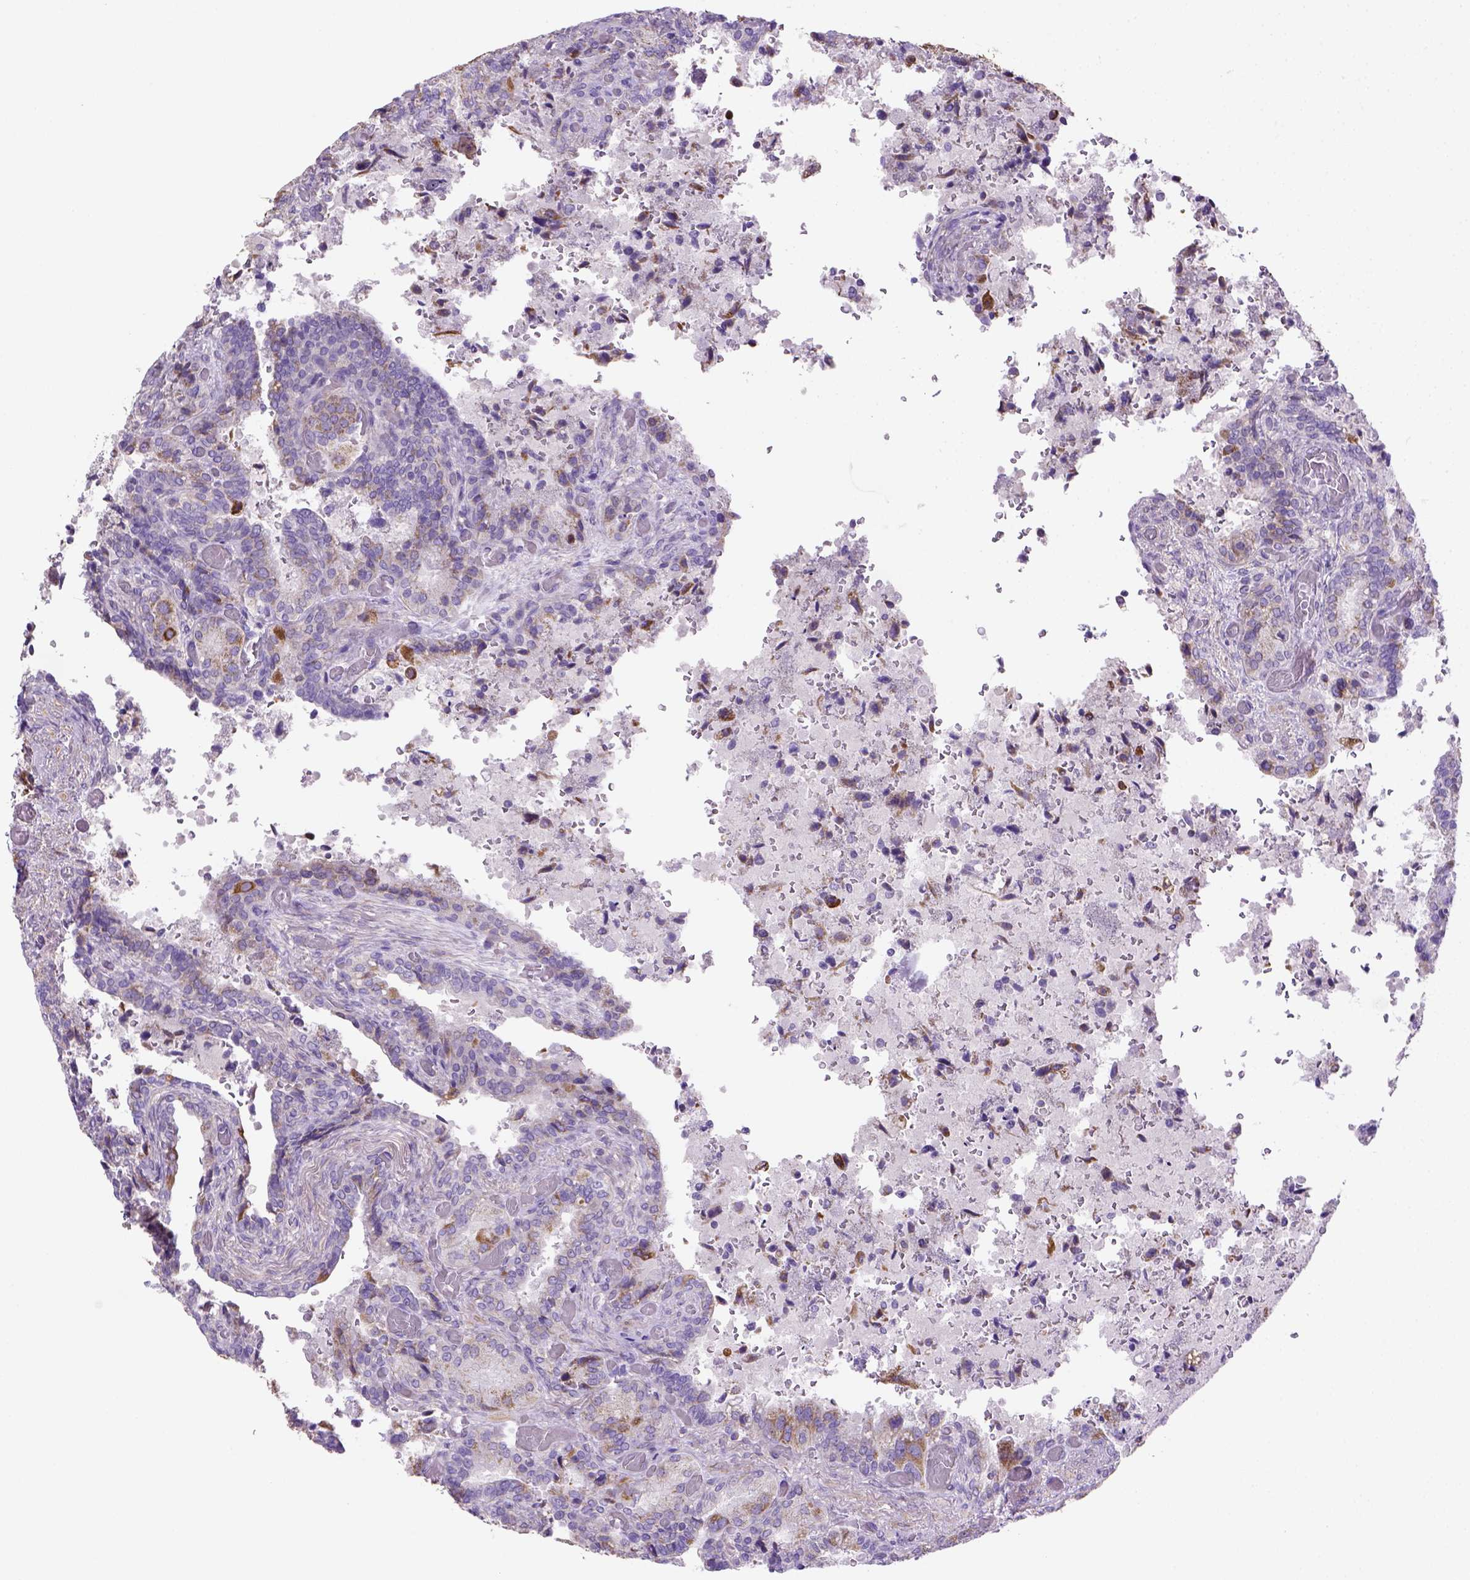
{"staining": {"intensity": "weak", "quantity": "<25%", "location": "cytoplasmic/membranous"}, "tissue": "seminal vesicle", "cell_type": "Glandular cells", "image_type": "normal", "snomed": [{"axis": "morphology", "description": "Normal tissue, NOS"}, {"axis": "topography", "description": "Seminal veicle"}], "caption": "Image shows no protein staining in glandular cells of benign seminal vesicle. (Stains: DAB (3,3'-diaminobenzidine) IHC with hematoxylin counter stain, Microscopy: brightfield microscopy at high magnification).", "gene": "HTRA1", "patient": {"sex": "male", "age": 68}}